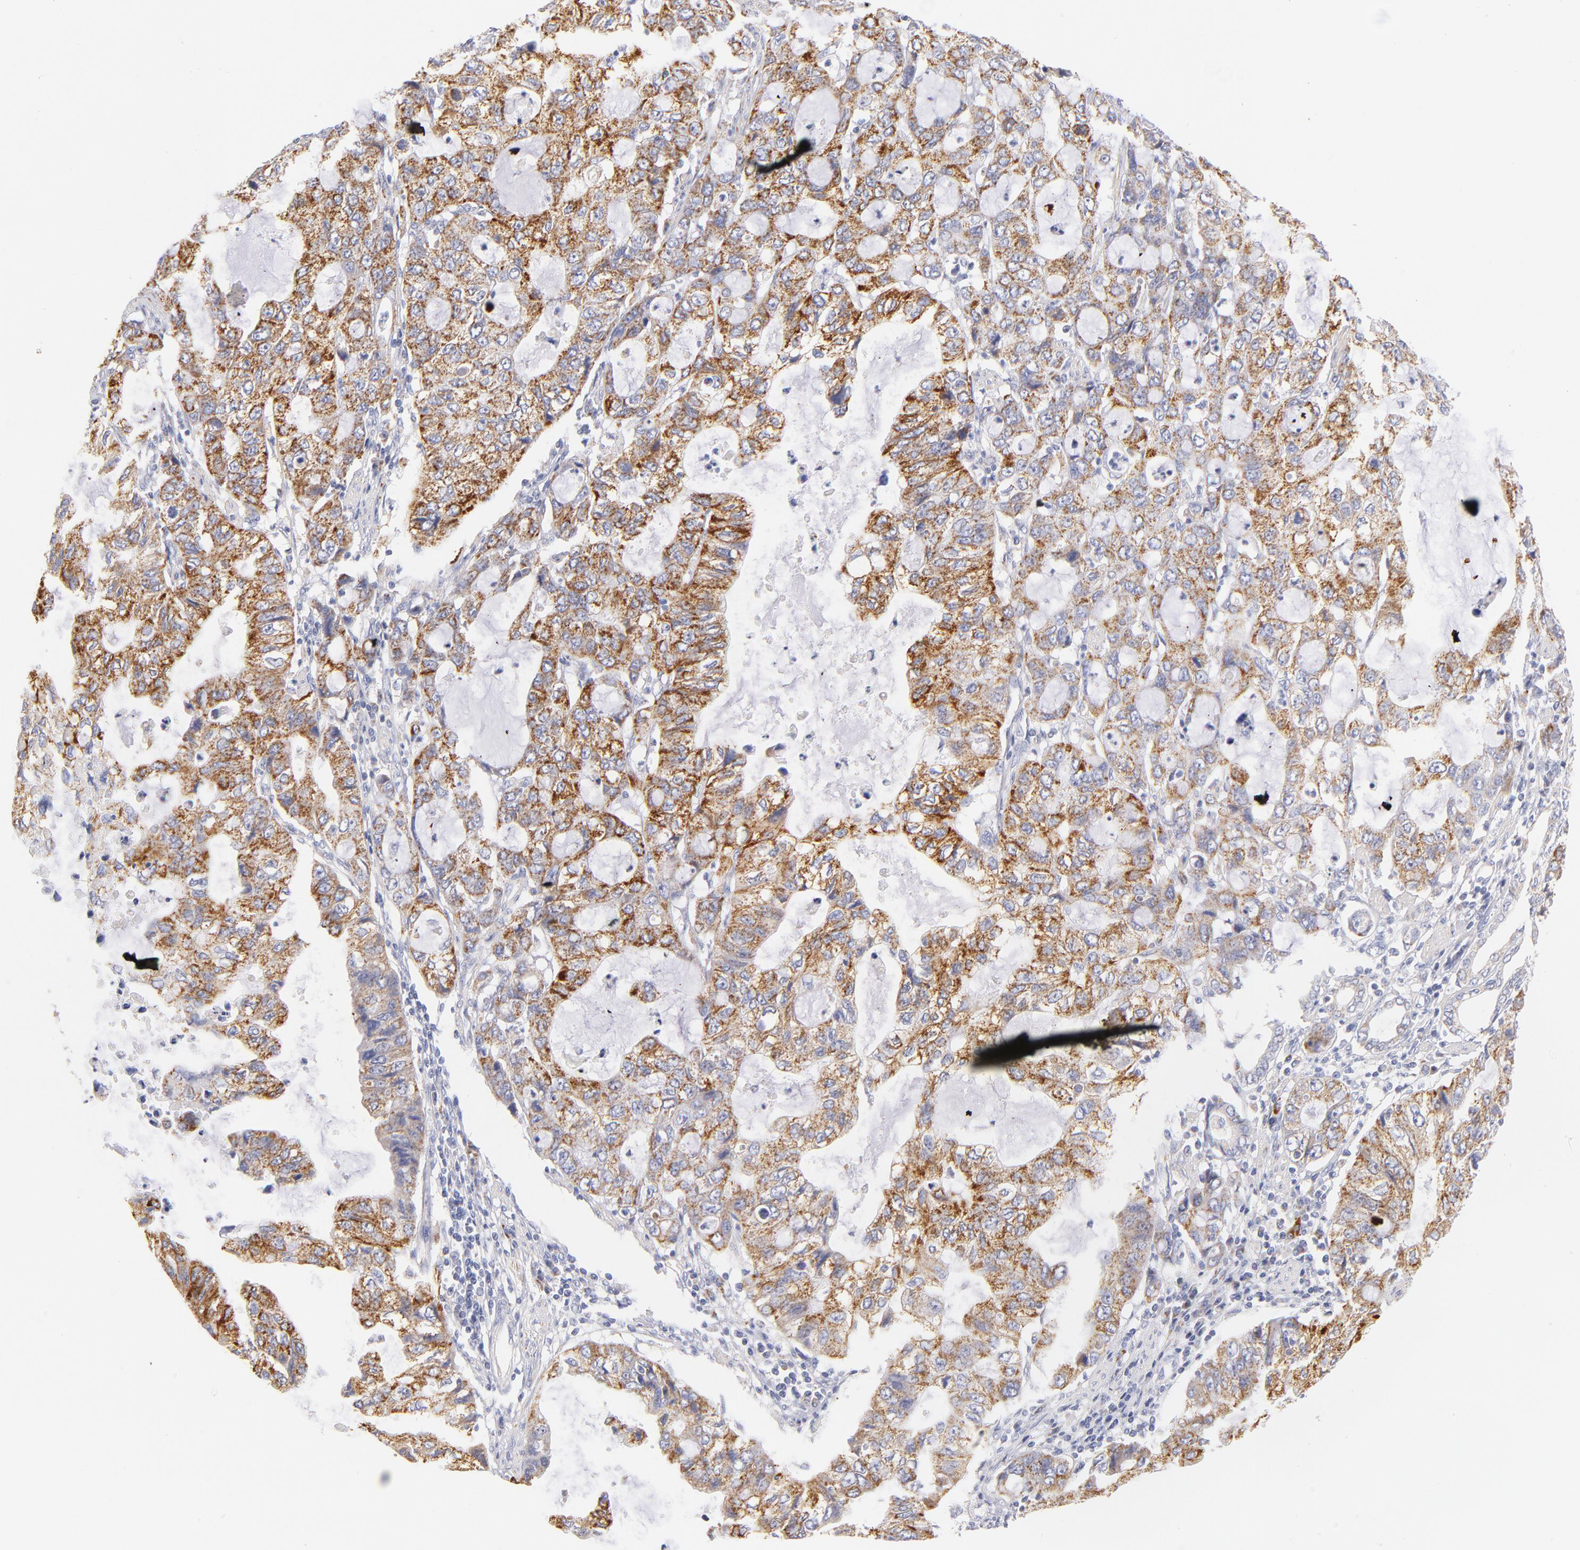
{"staining": {"intensity": "moderate", "quantity": ">75%", "location": "cytoplasmic/membranous"}, "tissue": "stomach cancer", "cell_type": "Tumor cells", "image_type": "cancer", "snomed": [{"axis": "morphology", "description": "Adenocarcinoma, NOS"}, {"axis": "topography", "description": "Stomach, upper"}], "caption": "Protein expression analysis of adenocarcinoma (stomach) displays moderate cytoplasmic/membranous expression in approximately >75% of tumor cells.", "gene": "AIFM1", "patient": {"sex": "female", "age": 52}}